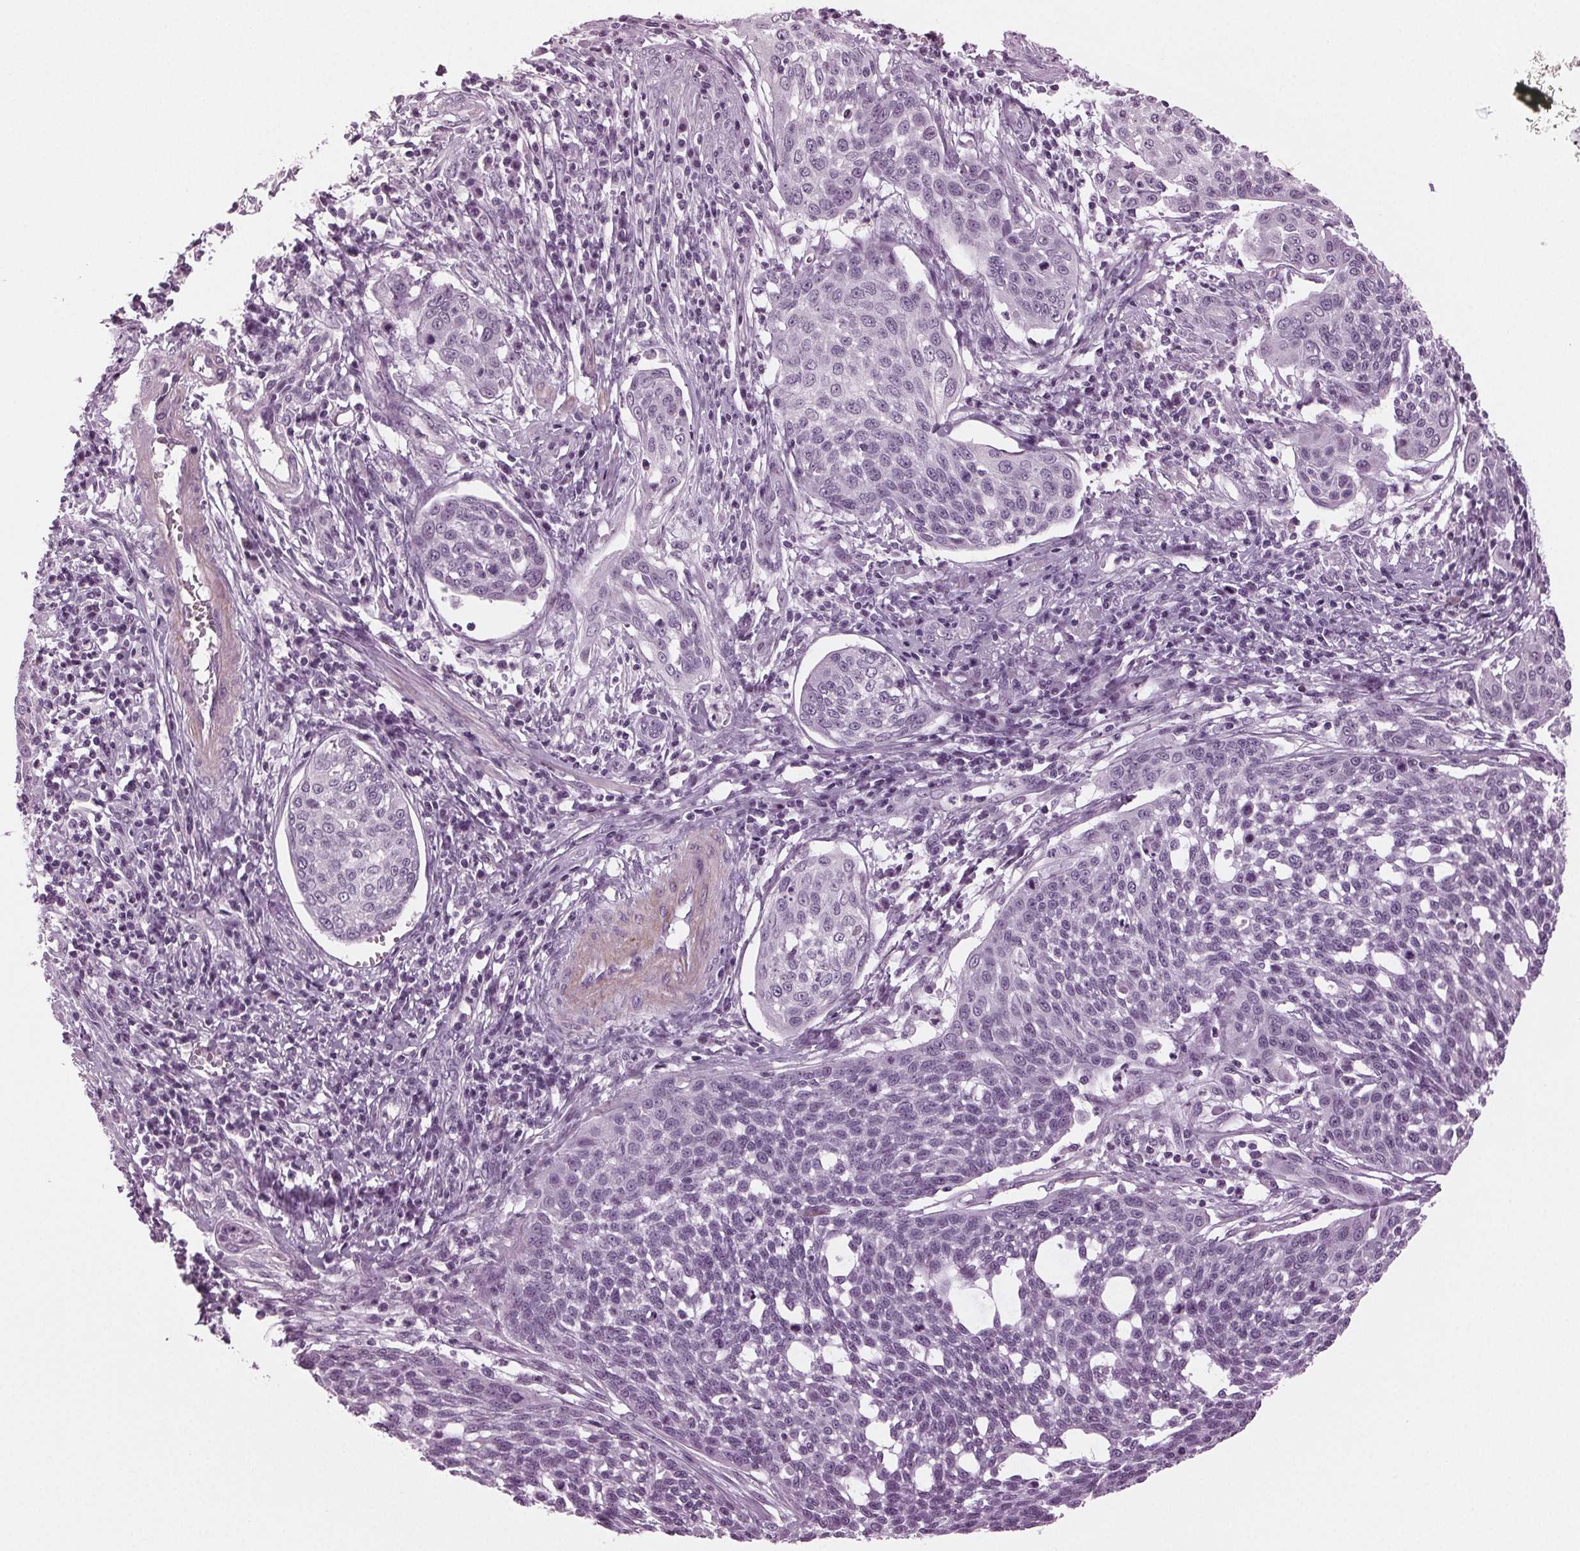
{"staining": {"intensity": "negative", "quantity": "none", "location": "none"}, "tissue": "cervical cancer", "cell_type": "Tumor cells", "image_type": "cancer", "snomed": [{"axis": "morphology", "description": "Squamous cell carcinoma, NOS"}, {"axis": "topography", "description": "Cervix"}], "caption": "DAB (3,3'-diaminobenzidine) immunohistochemical staining of squamous cell carcinoma (cervical) demonstrates no significant expression in tumor cells.", "gene": "DNAH12", "patient": {"sex": "female", "age": 34}}